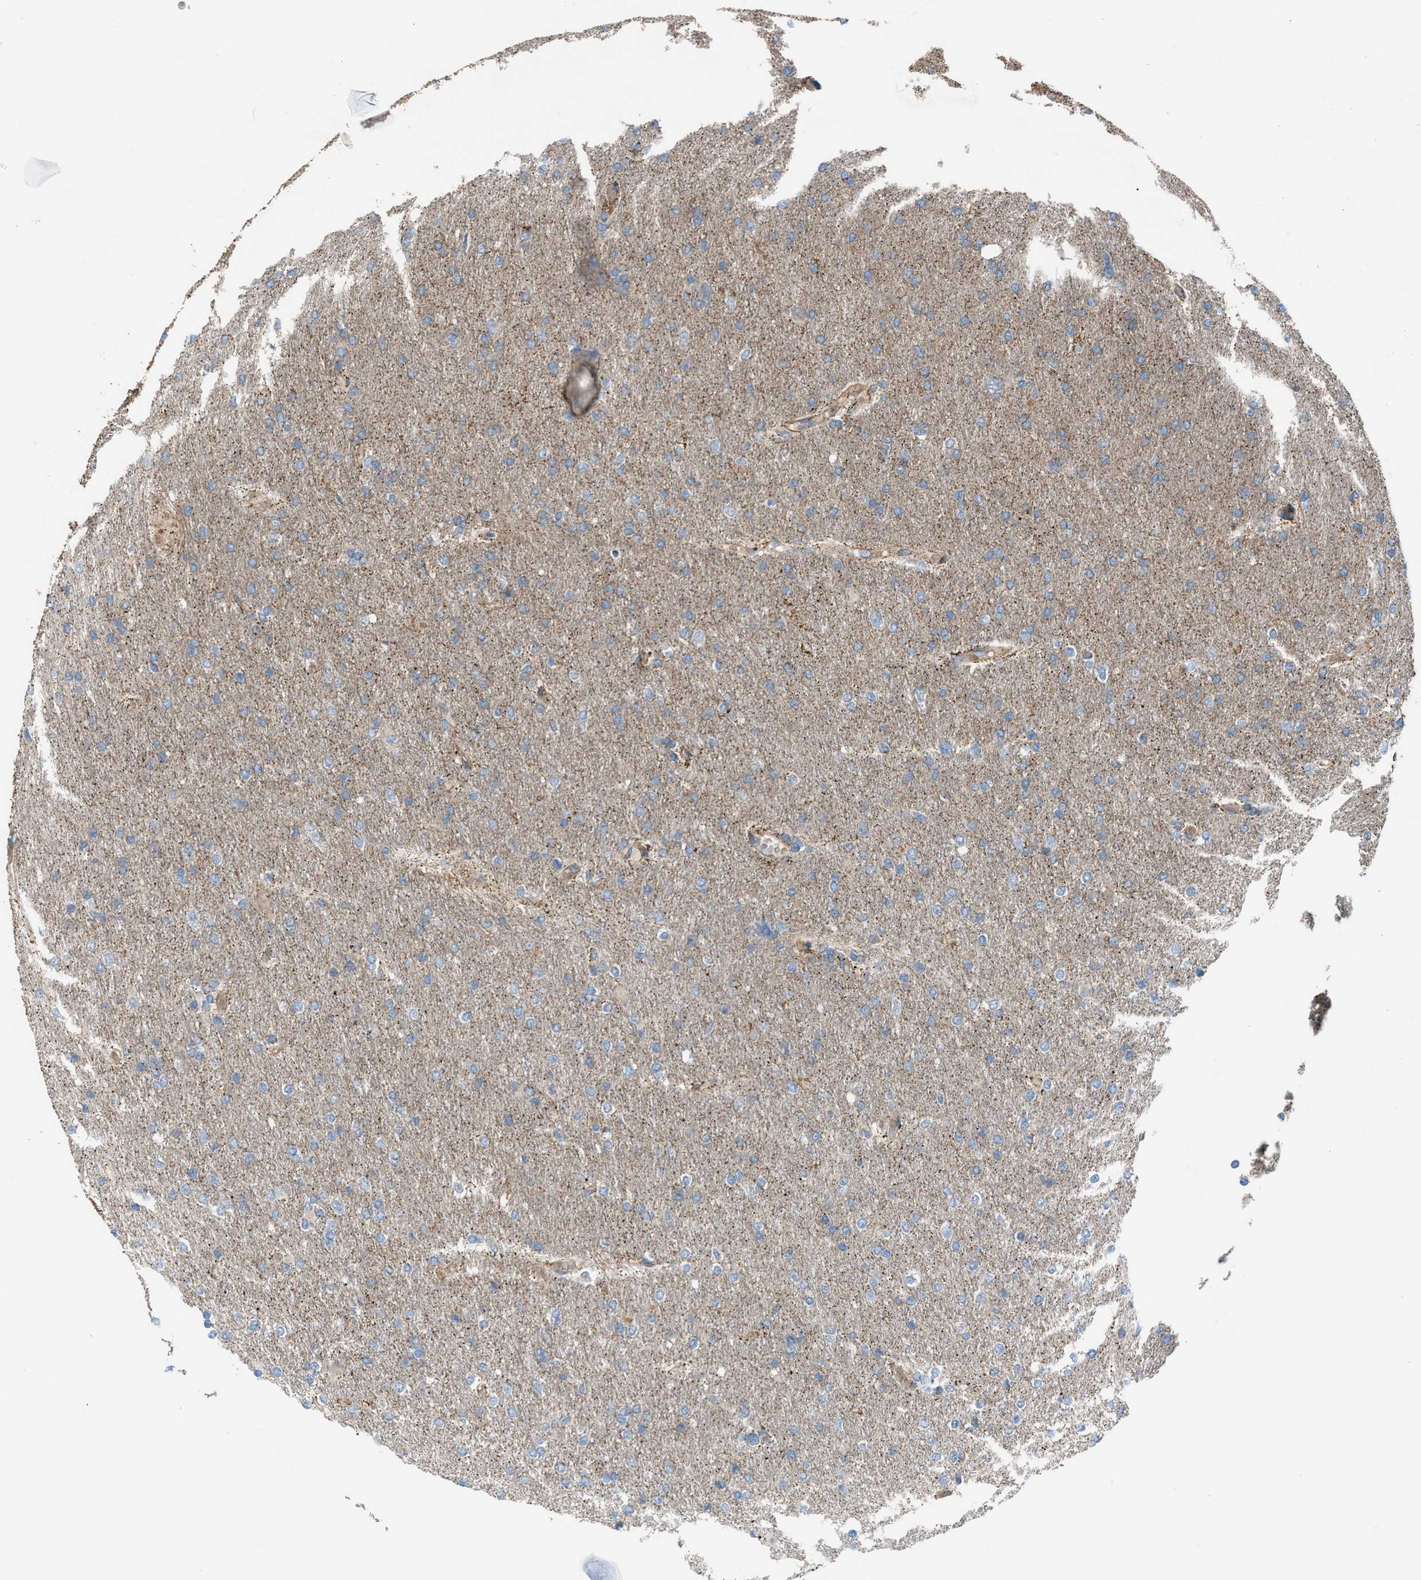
{"staining": {"intensity": "weak", "quantity": "<25%", "location": "cytoplasmic/membranous"}, "tissue": "glioma", "cell_type": "Tumor cells", "image_type": "cancer", "snomed": [{"axis": "morphology", "description": "Glioma, malignant, High grade"}, {"axis": "topography", "description": "Cerebral cortex"}], "caption": "Tumor cells show no significant protein expression in glioma. (DAB immunohistochemistry with hematoxylin counter stain).", "gene": "SLC10A3", "patient": {"sex": "female", "age": 36}}